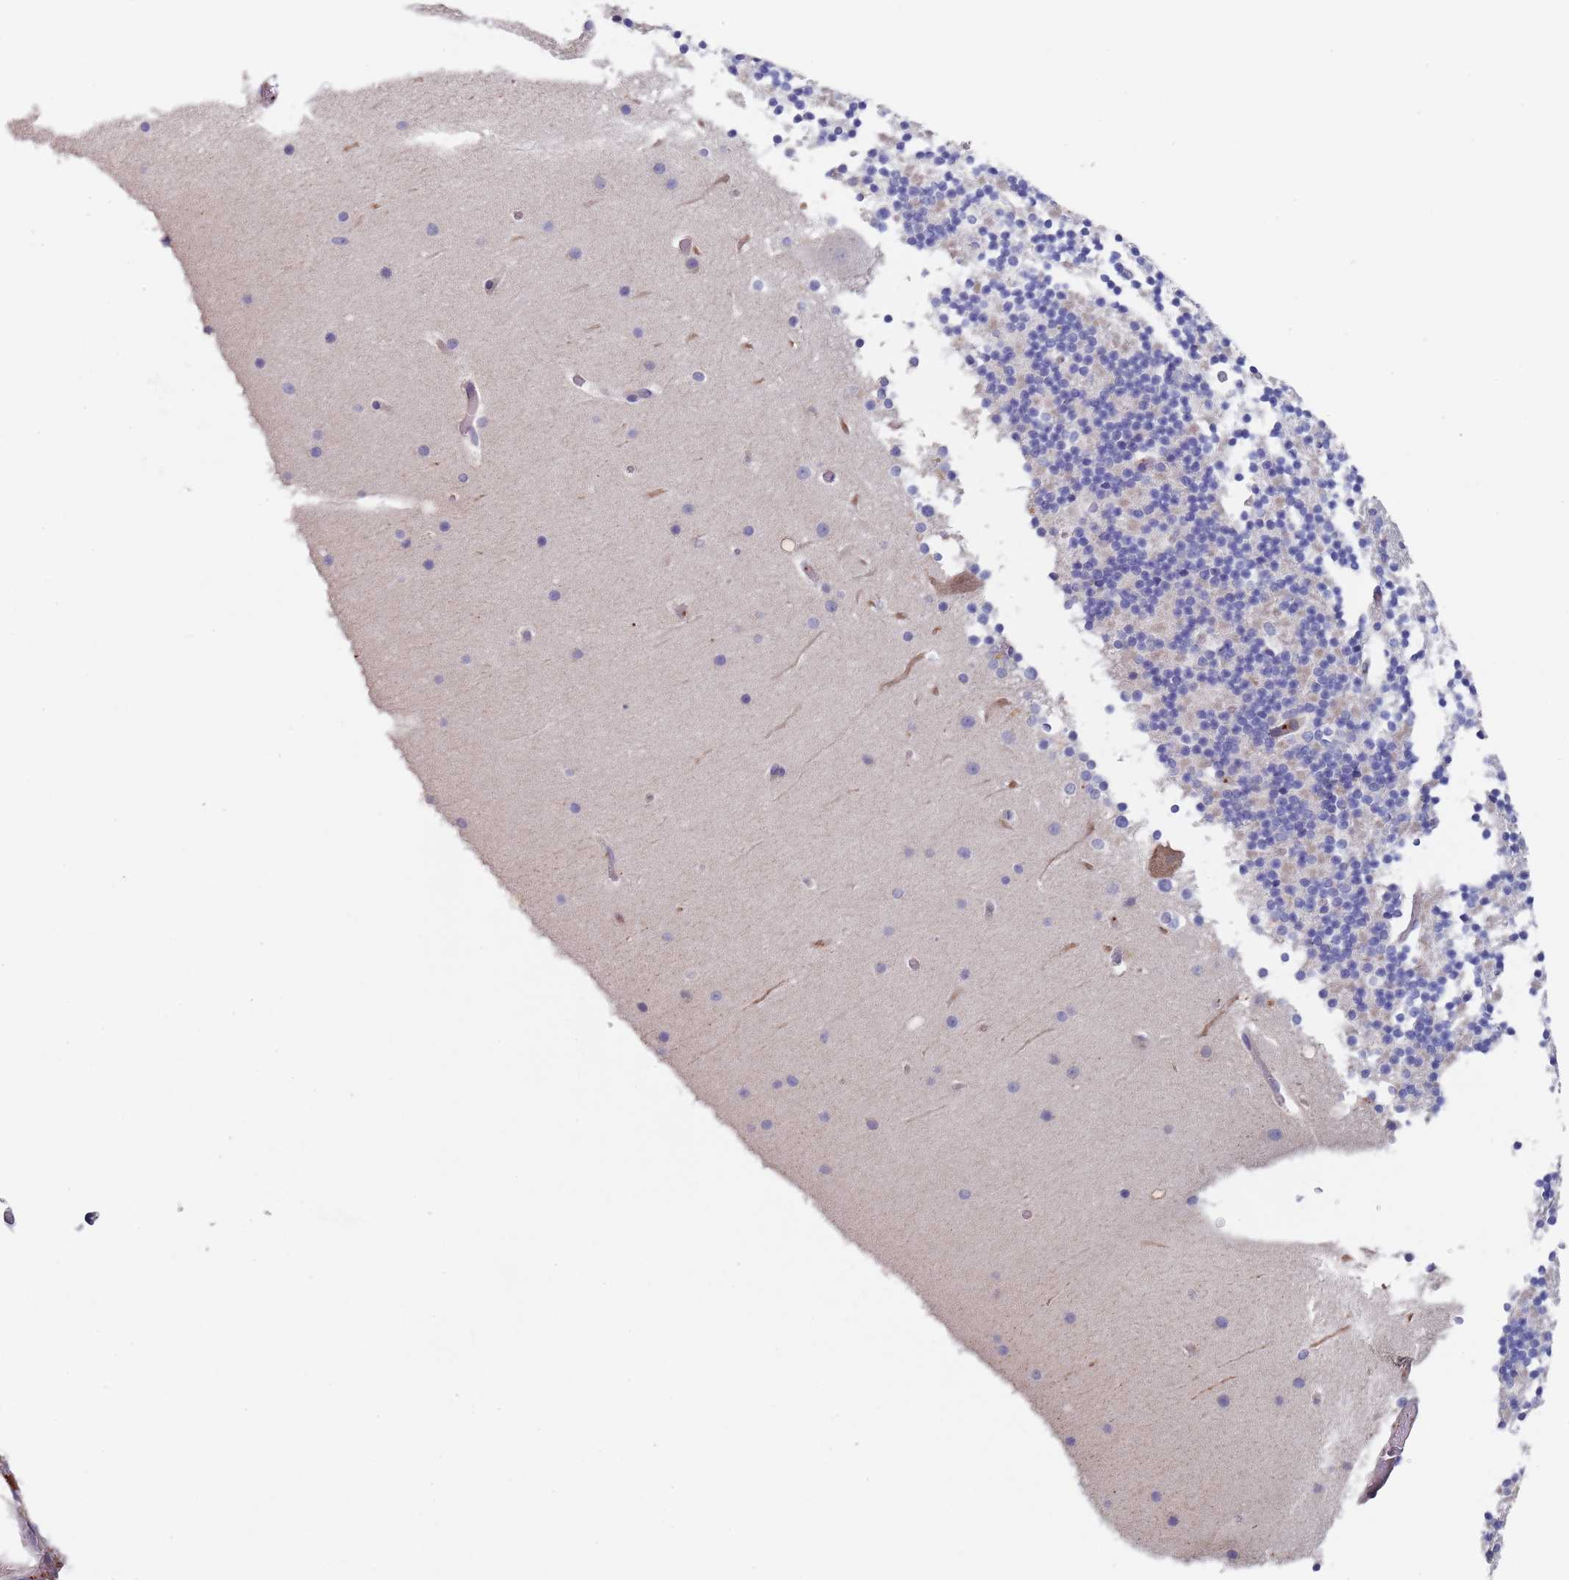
{"staining": {"intensity": "negative", "quantity": "none", "location": "none"}, "tissue": "cerebellum", "cell_type": "Cells in granular layer", "image_type": "normal", "snomed": [{"axis": "morphology", "description": "Normal tissue, NOS"}, {"axis": "topography", "description": "Cerebellum"}], "caption": "Immunohistochemistry histopathology image of normal cerebellum stained for a protein (brown), which exhibits no staining in cells in granular layer.", "gene": "DCUN1D3", "patient": {"sex": "male", "age": 57}}